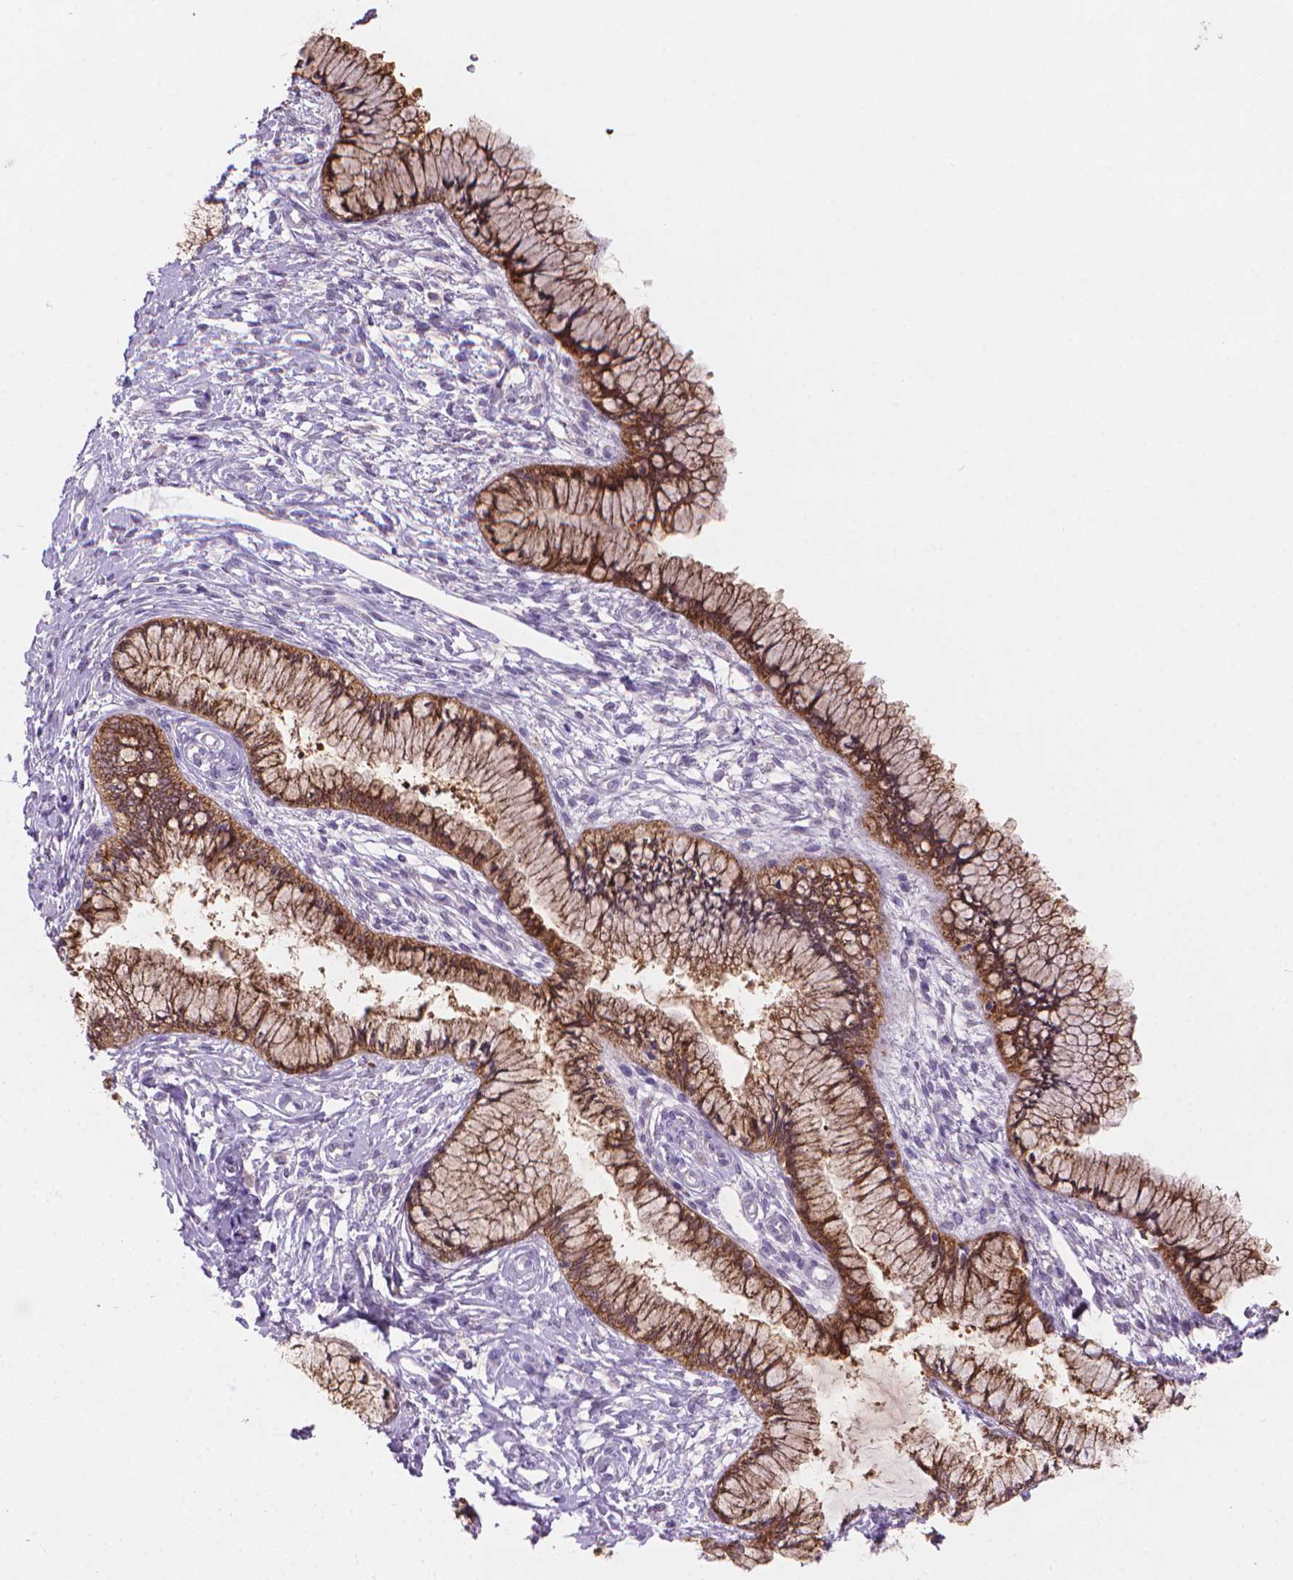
{"staining": {"intensity": "strong", "quantity": ">75%", "location": "cytoplasmic/membranous"}, "tissue": "cervix", "cell_type": "Glandular cells", "image_type": "normal", "snomed": [{"axis": "morphology", "description": "Normal tissue, NOS"}, {"axis": "topography", "description": "Cervix"}], "caption": "Normal cervix was stained to show a protein in brown. There is high levels of strong cytoplasmic/membranous expression in approximately >75% of glandular cells. (DAB (3,3'-diaminobenzidine) = brown stain, brightfield microscopy at high magnification).", "gene": "MUC1", "patient": {"sex": "female", "age": 37}}